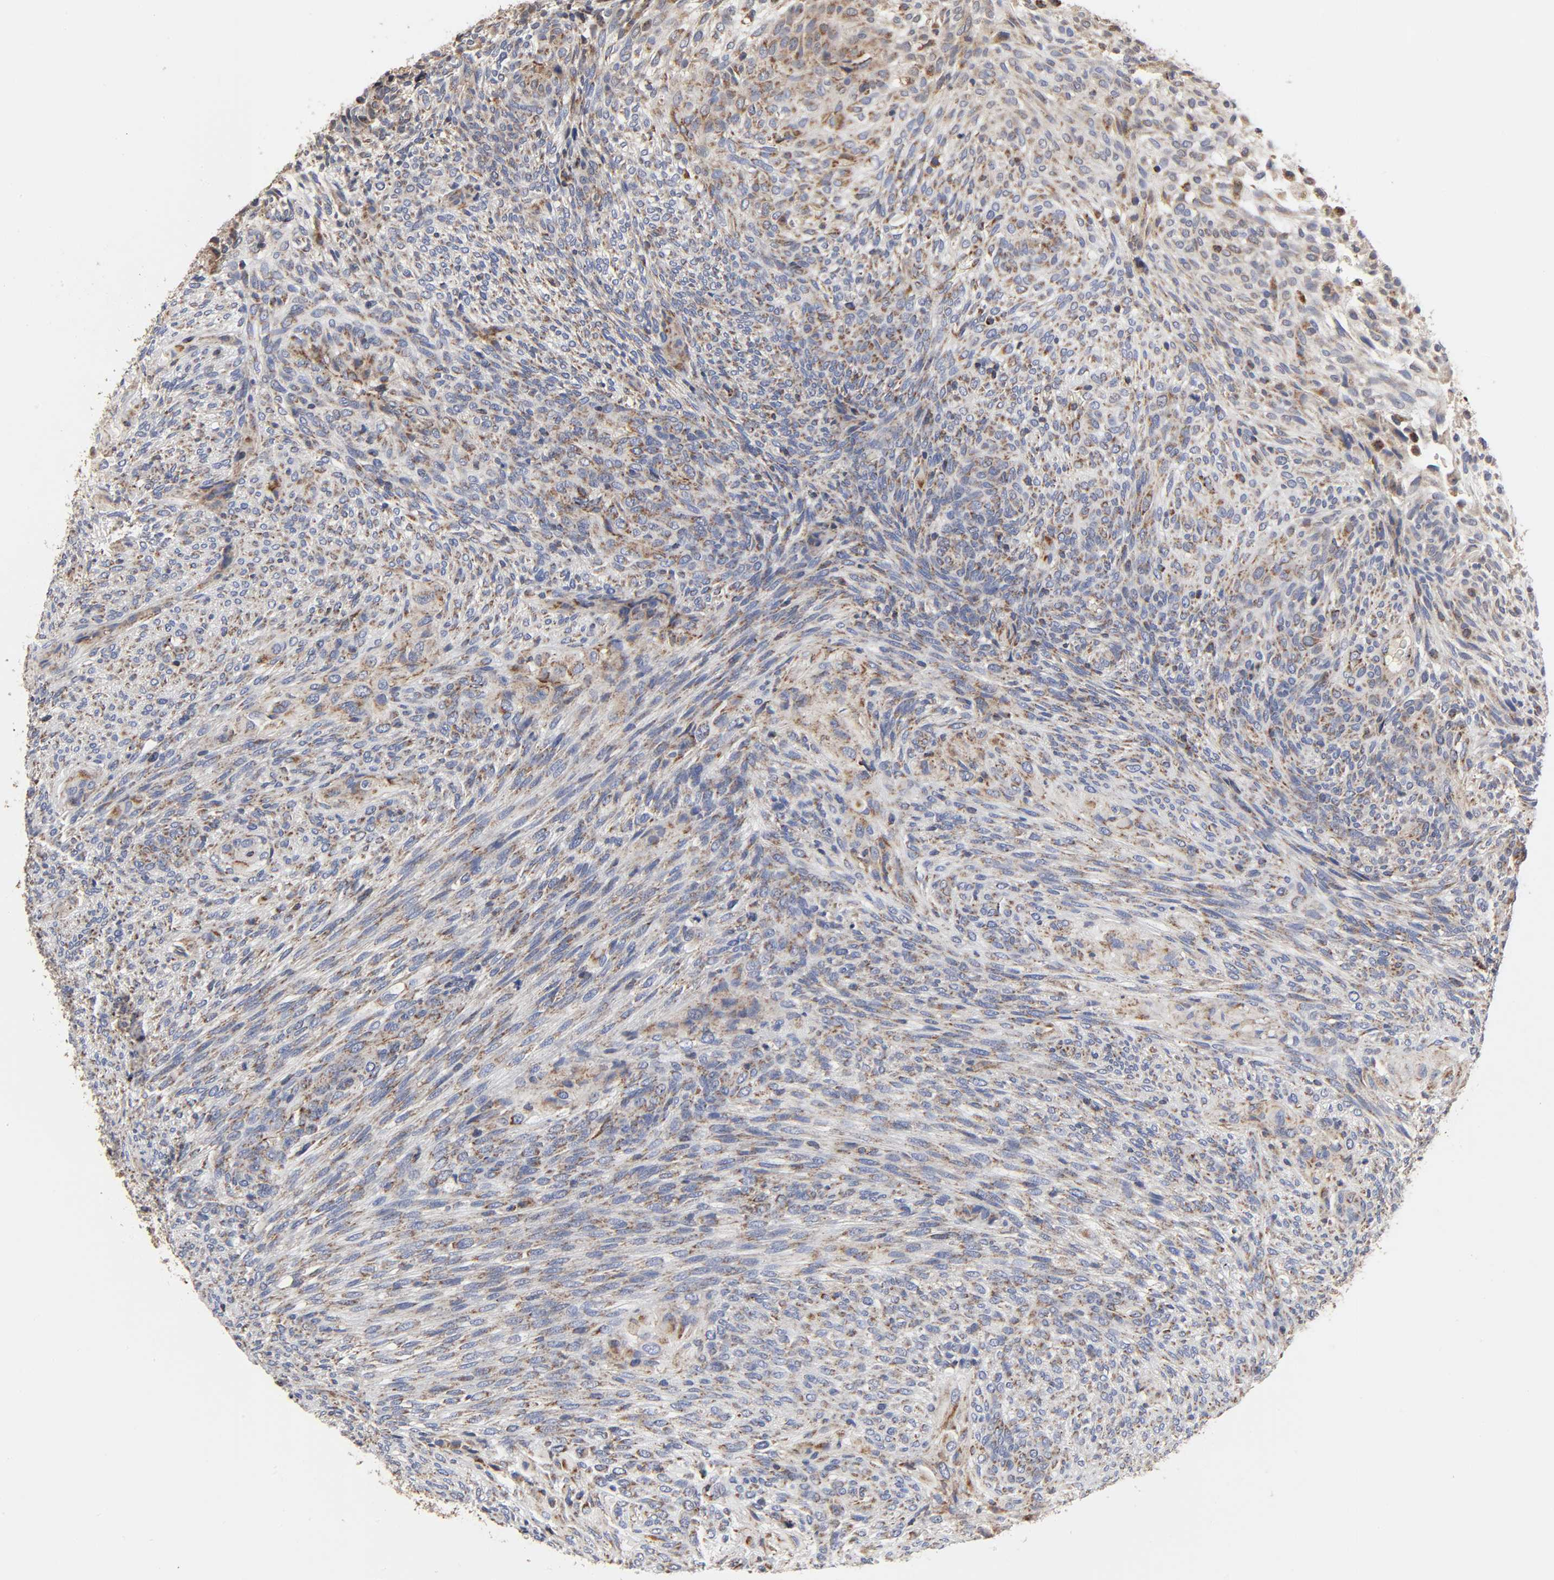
{"staining": {"intensity": "moderate", "quantity": ">75%", "location": "cytoplasmic/membranous"}, "tissue": "glioma", "cell_type": "Tumor cells", "image_type": "cancer", "snomed": [{"axis": "morphology", "description": "Glioma, malignant, High grade"}, {"axis": "topography", "description": "Cerebral cortex"}], "caption": "Malignant high-grade glioma was stained to show a protein in brown. There is medium levels of moderate cytoplasmic/membranous positivity in about >75% of tumor cells.", "gene": "COX6B1", "patient": {"sex": "female", "age": 55}}